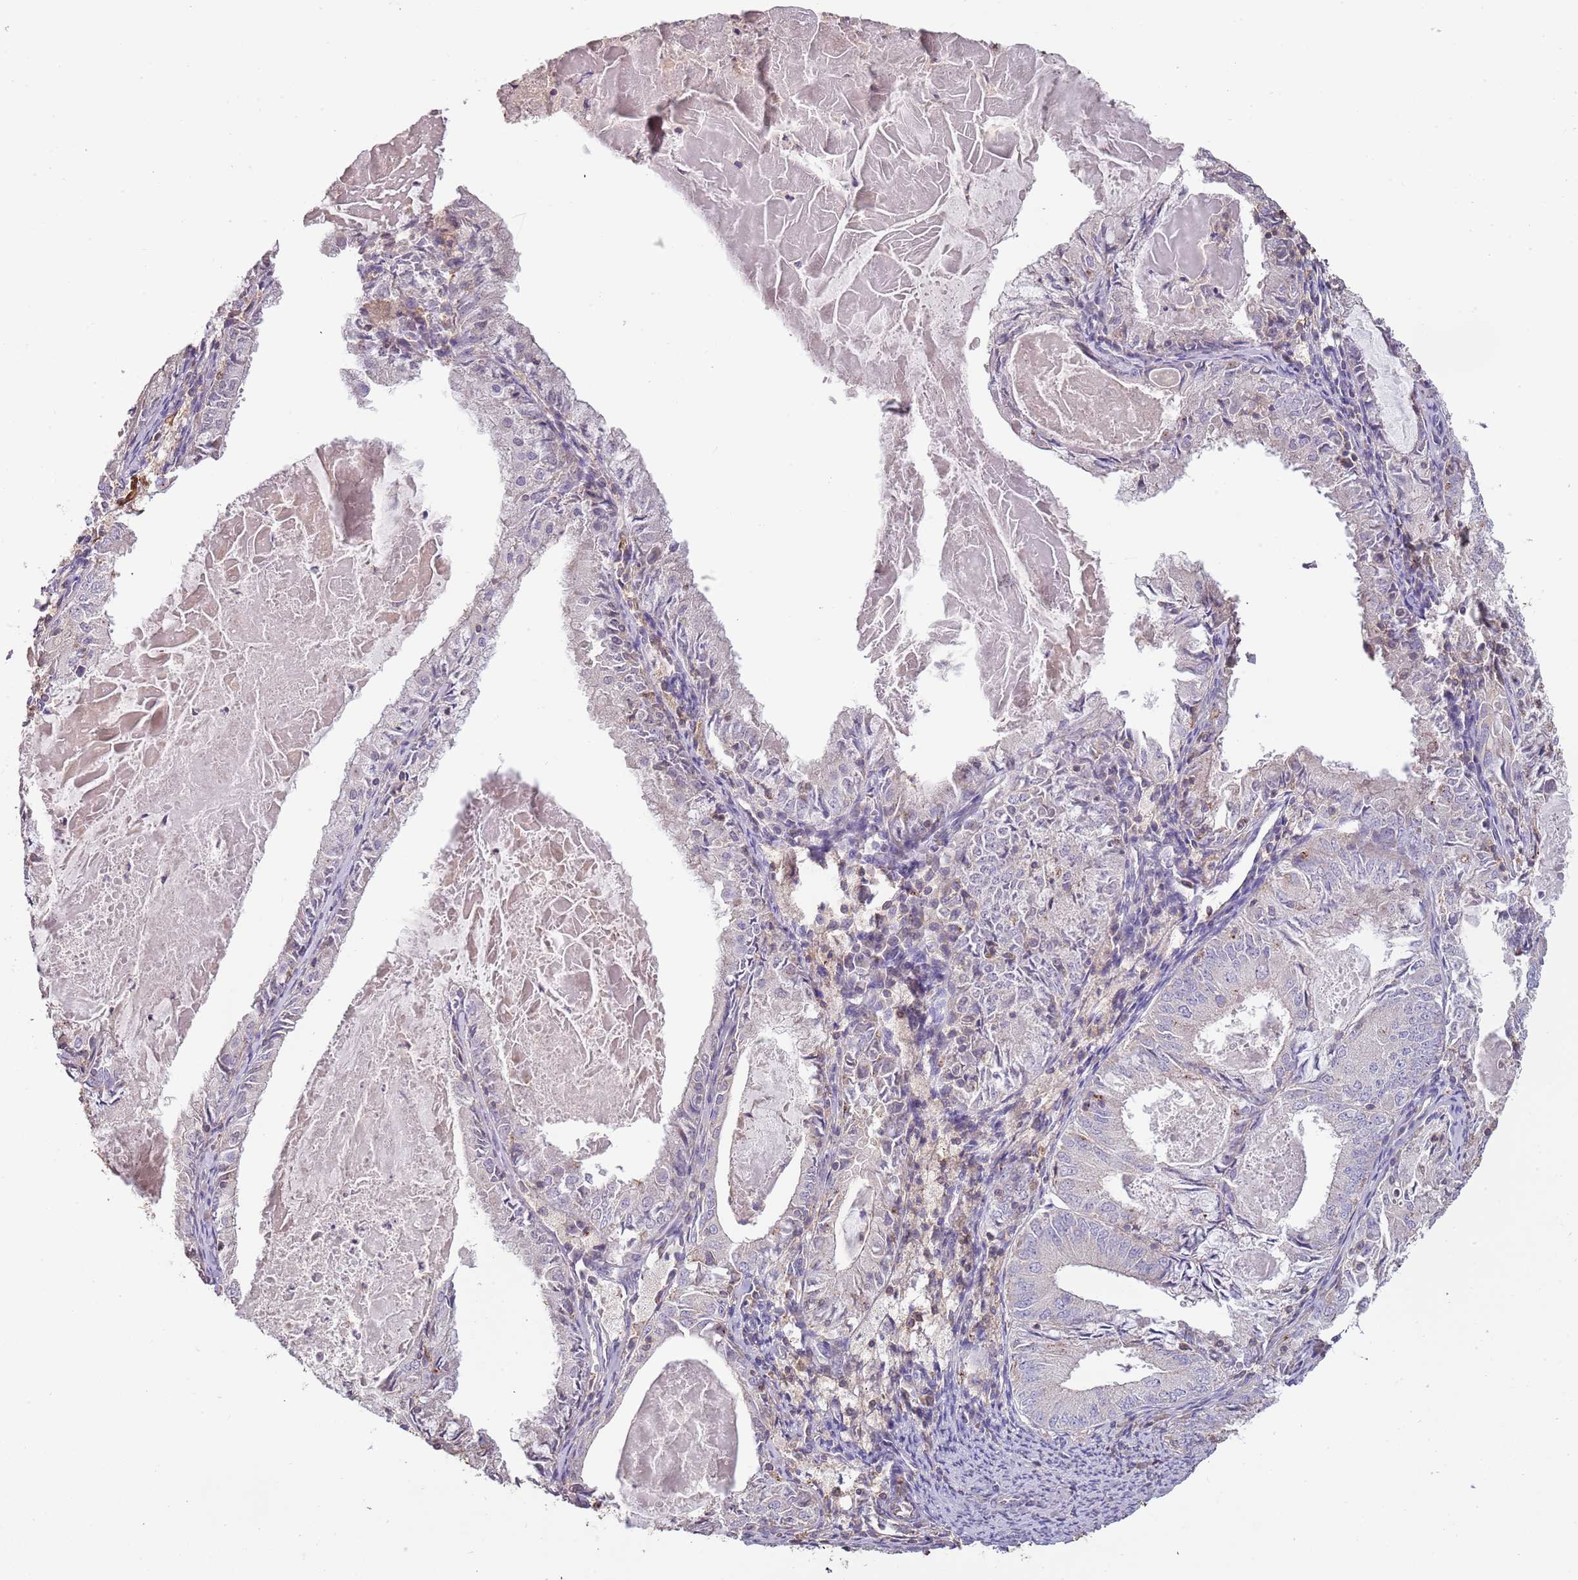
{"staining": {"intensity": "negative", "quantity": "none", "location": "none"}, "tissue": "endometrial cancer", "cell_type": "Tumor cells", "image_type": "cancer", "snomed": [{"axis": "morphology", "description": "Adenocarcinoma, NOS"}, {"axis": "topography", "description": "Endometrium"}], "caption": "An IHC histopathology image of adenocarcinoma (endometrial) is shown. There is no staining in tumor cells of adenocarcinoma (endometrial).", "gene": "FECH", "patient": {"sex": "female", "age": 57}}